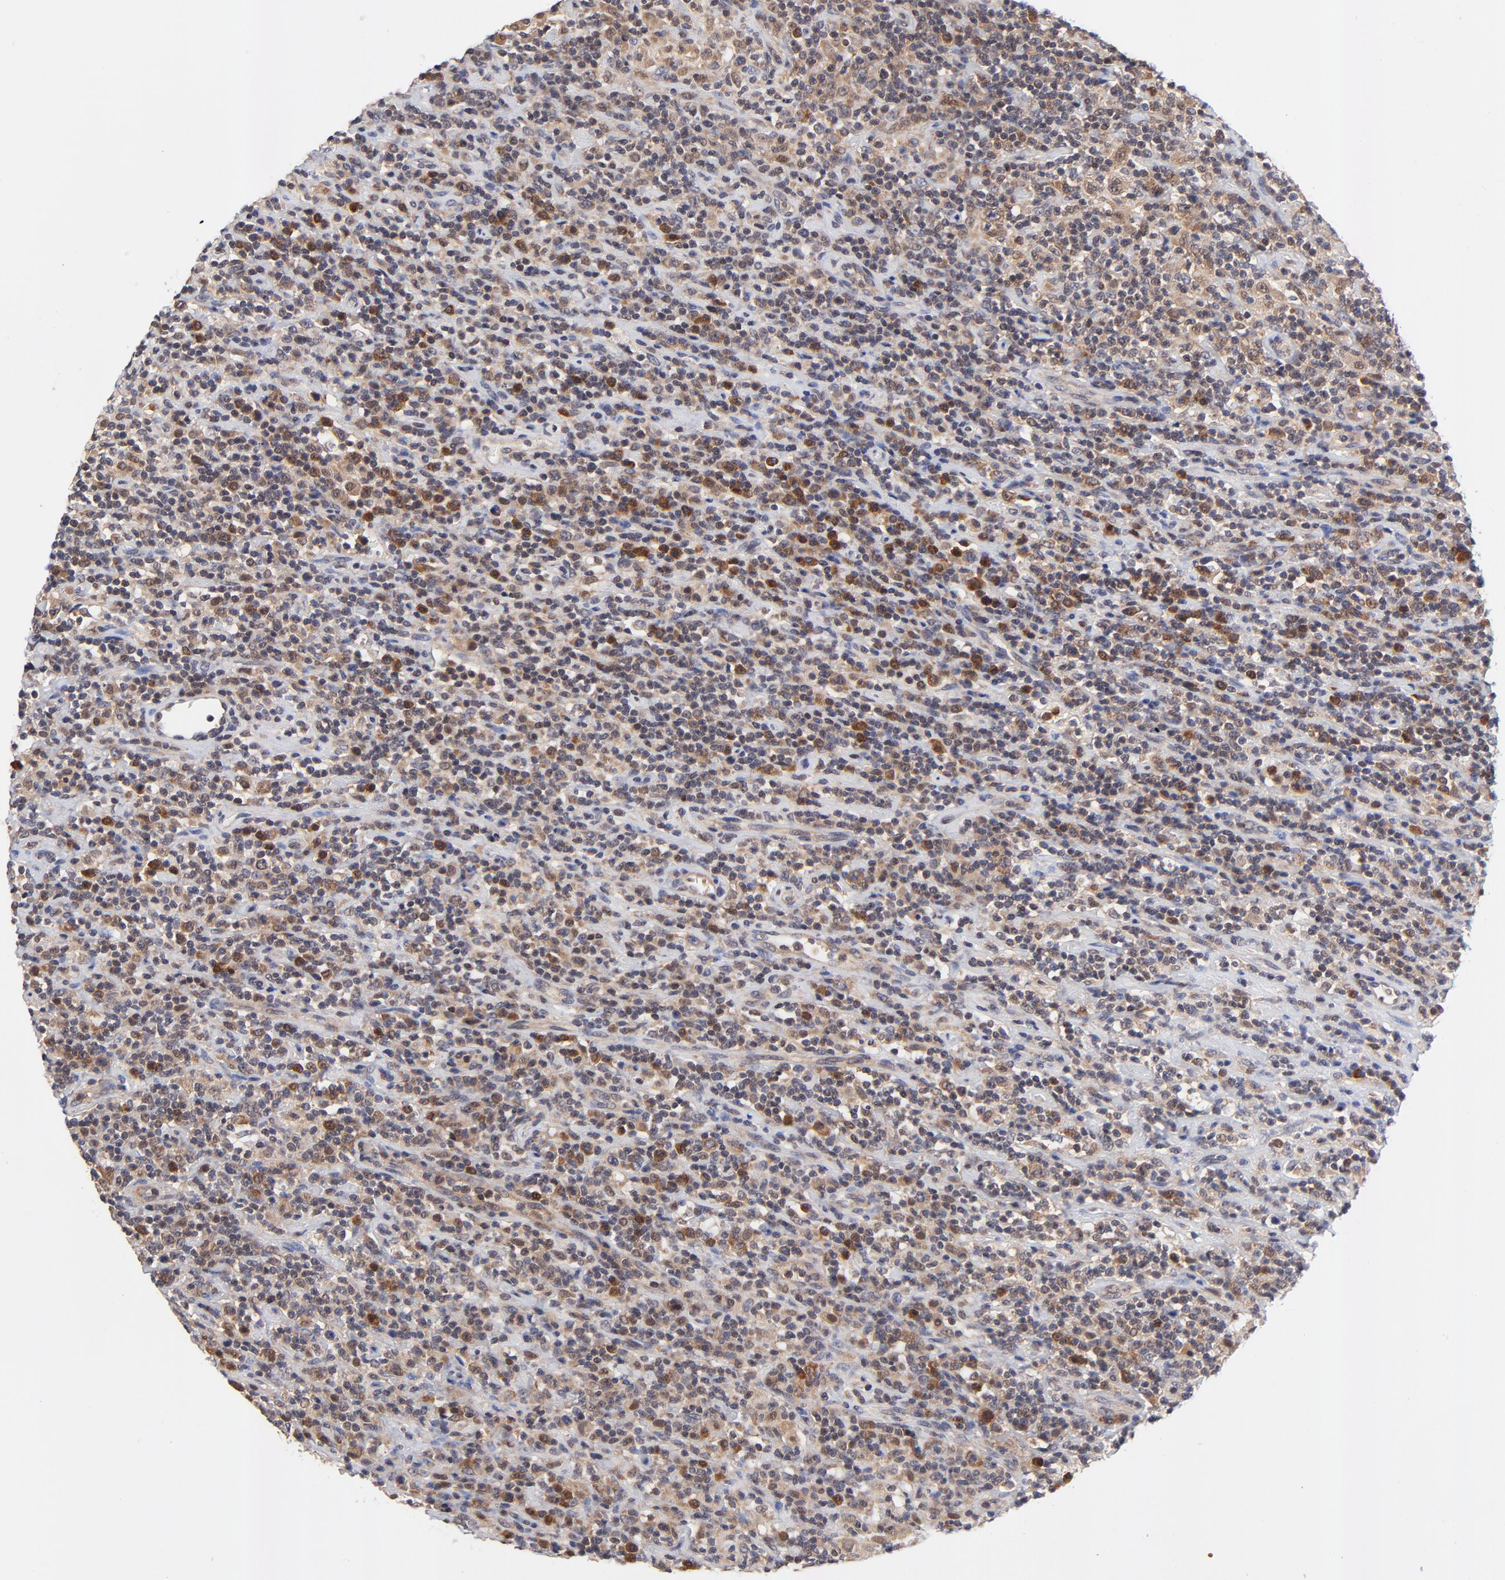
{"staining": {"intensity": "moderate", "quantity": "25%-75%", "location": "cytoplasmic/membranous,nuclear"}, "tissue": "lymphoma", "cell_type": "Tumor cells", "image_type": "cancer", "snomed": [{"axis": "morphology", "description": "Hodgkin's disease, NOS"}, {"axis": "topography", "description": "Lymph node"}], "caption": "Hodgkin's disease was stained to show a protein in brown. There is medium levels of moderate cytoplasmic/membranous and nuclear staining in approximately 25%-75% of tumor cells.", "gene": "TXNL1", "patient": {"sex": "male", "age": 65}}